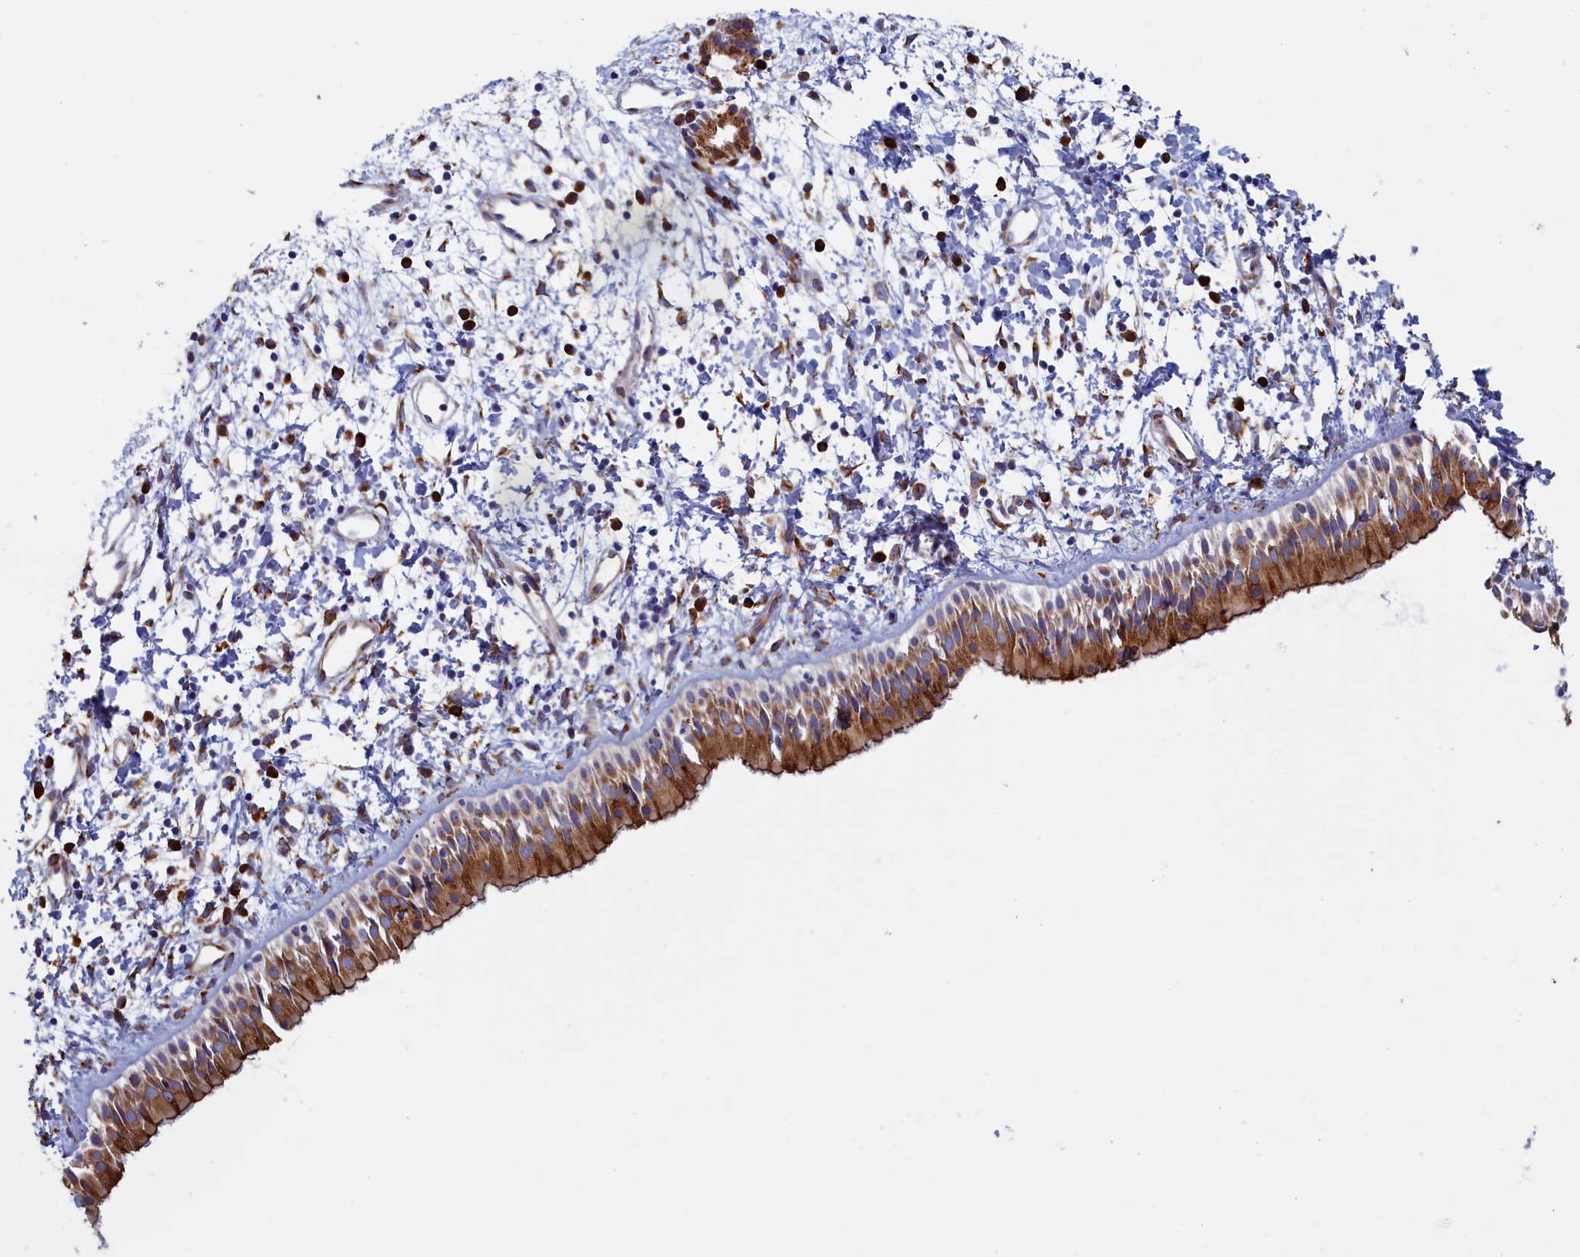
{"staining": {"intensity": "strong", "quantity": ">75%", "location": "cytoplasmic/membranous"}, "tissue": "nasopharynx", "cell_type": "Respiratory epithelial cells", "image_type": "normal", "snomed": [{"axis": "morphology", "description": "Normal tissue, NOS"}, {"axis": "topography", "description": "Nasopharynx"}], "caption": "Nasopharynx stained with IHC shows strong cytoplasmic/membranous staining in approximately >75% of respiratory epithelial cells. The protein is shown in brown color, while the nuclei are stained blue.", "gene": "CCDC68", "patient": {"sex": "male", "age": 22}}